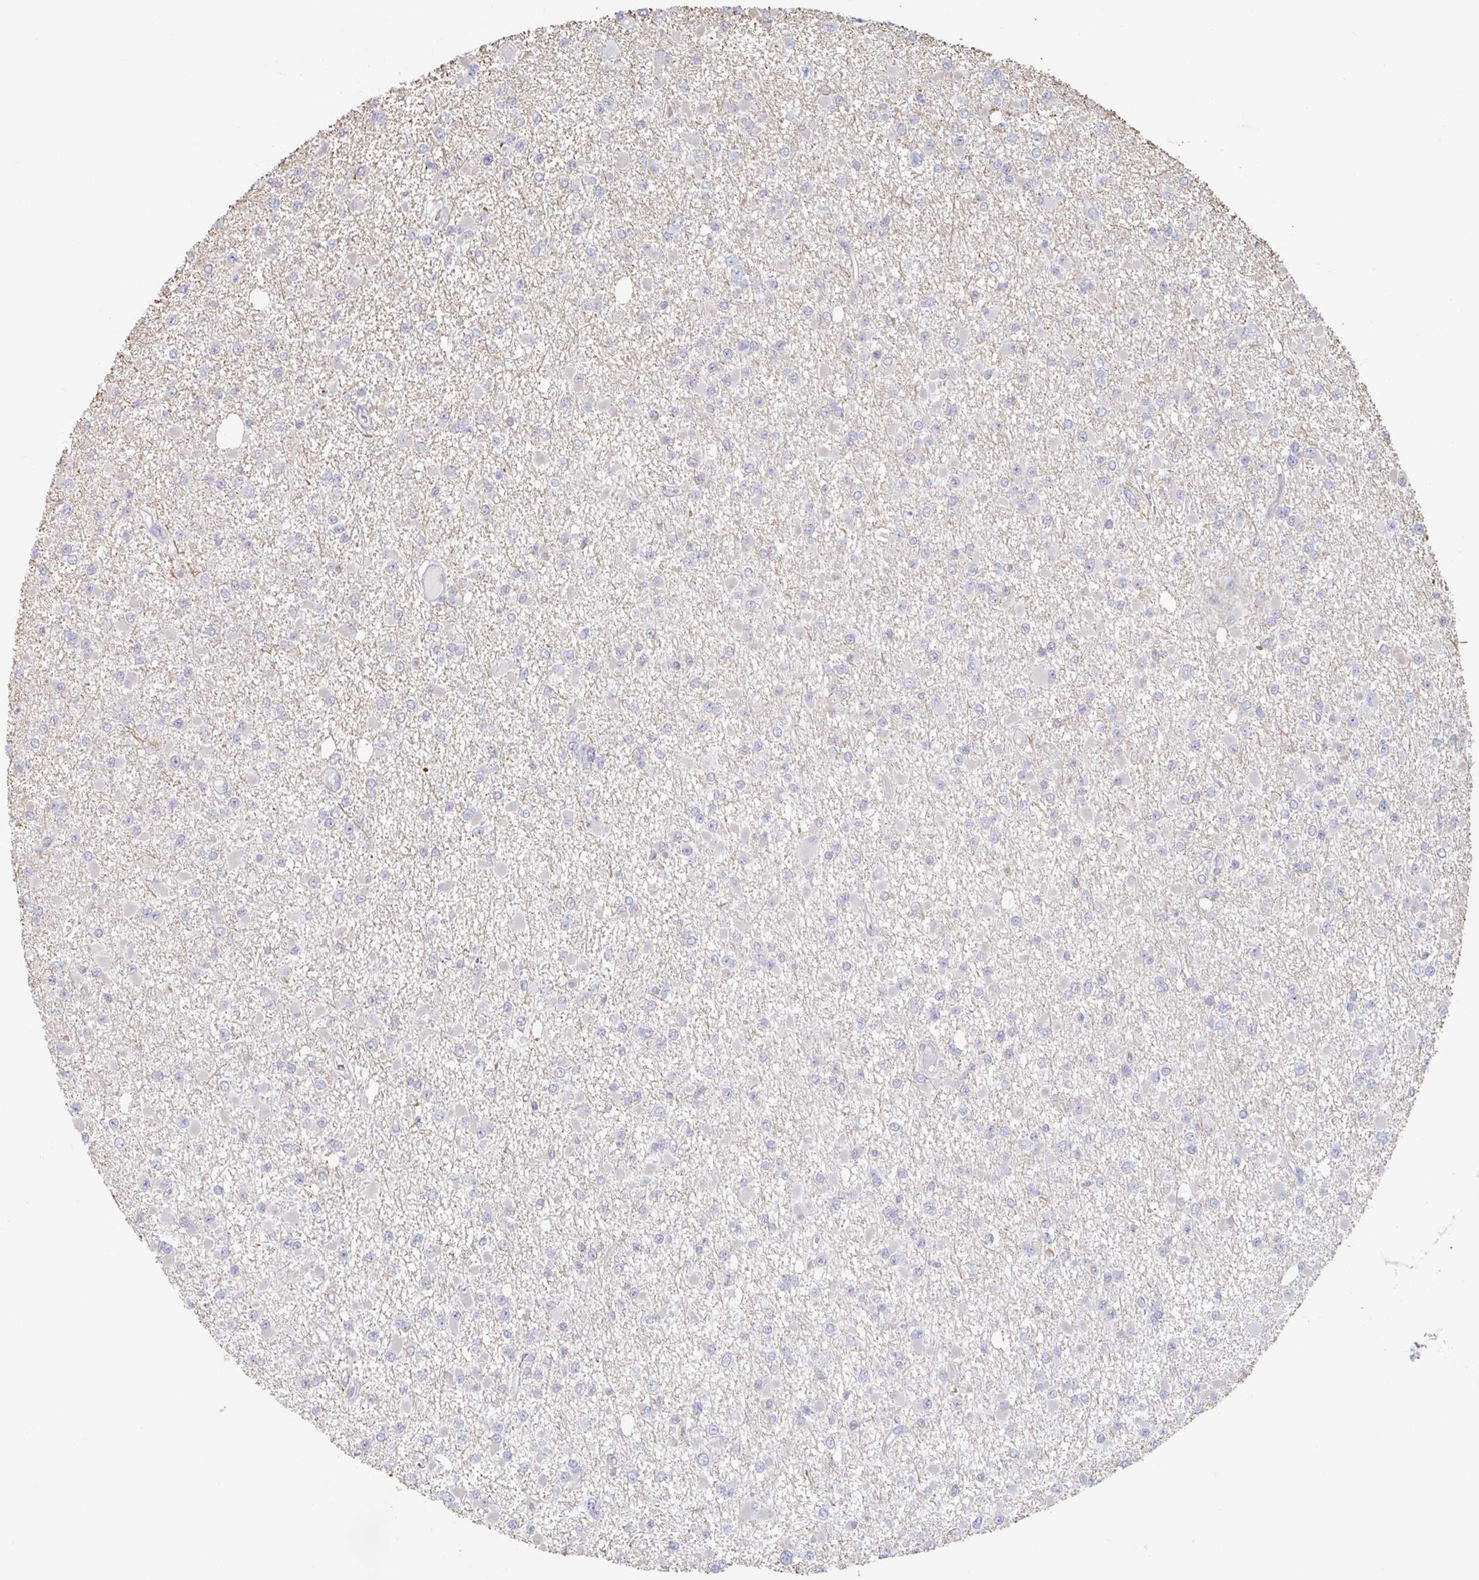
{"staining": {"intensity": "negative", "quantity": "none", "location": "none"}, "tissue": "glioma", "cell_type": "Tumor cells", "image_type": "cancer", "snomed": [{"axis": "morphology", "description": "Glioma, malignant, Low grade"}, {"axis": "topography", "description": "Brain"}], "caption": "An IHC photomicrograph of glioma is shown. There is no staining in tumor cells of glioma.", "gene": "TRAPPC10", "patient": {"sex": "female", "age": 22}}